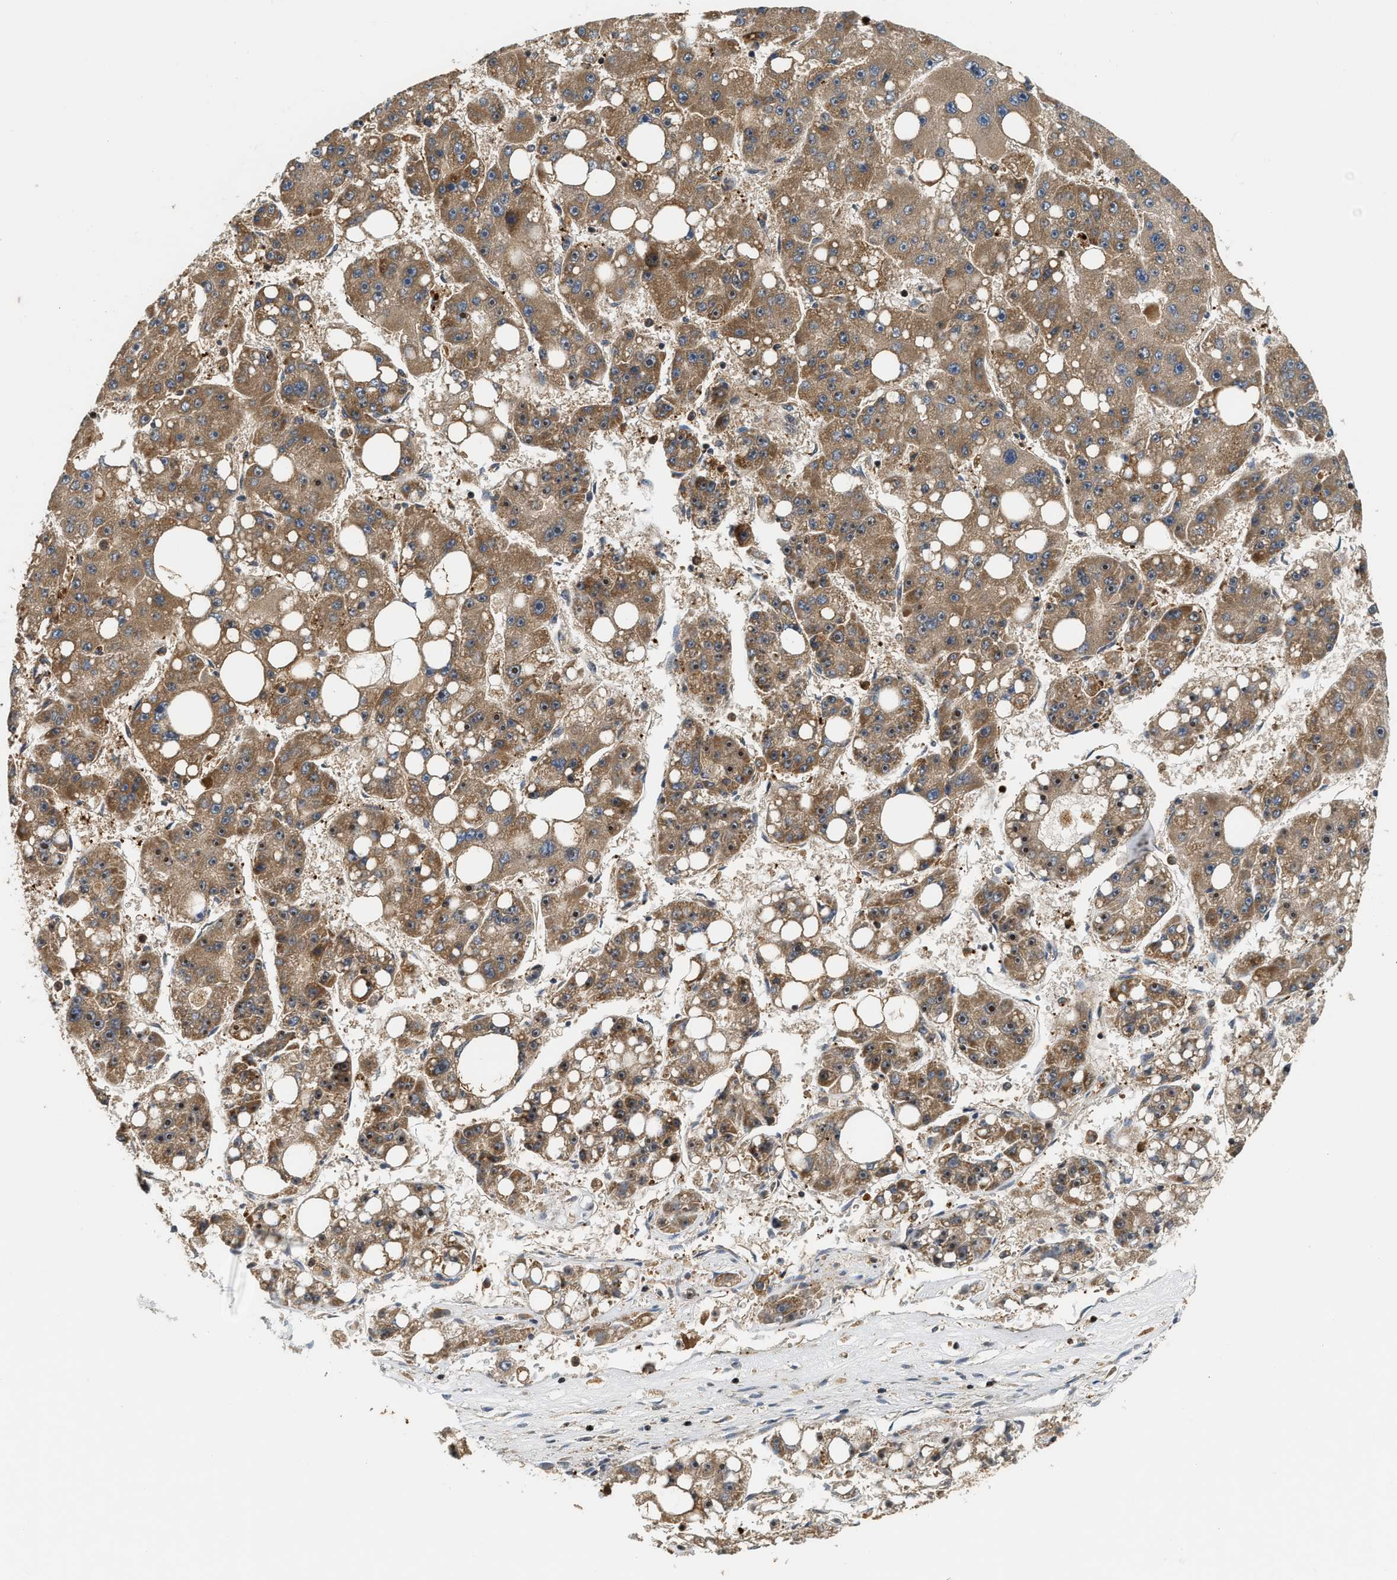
{"staining": {"intensity": "moderate", "quantity": ">75%", "location": "cytoplasmic/membranous"}, "tissue": "liver cancer", "cell_type": "Tumor cells", "image_type": "cancer", "snomed": [{"axis": "morphology", "description": "Carcinoma, Hepatocellular, NOS"}, {"axis": "topography", "description": "Liver"}], "caption": "About >75% of tumor cells in liver cancer exhibit moderate cytoplasmic/membranous protein staining as visualized by brown immunohistochemical staining.", "gene": "SNX5", "patient": {"sex": "female", "age": 61}}